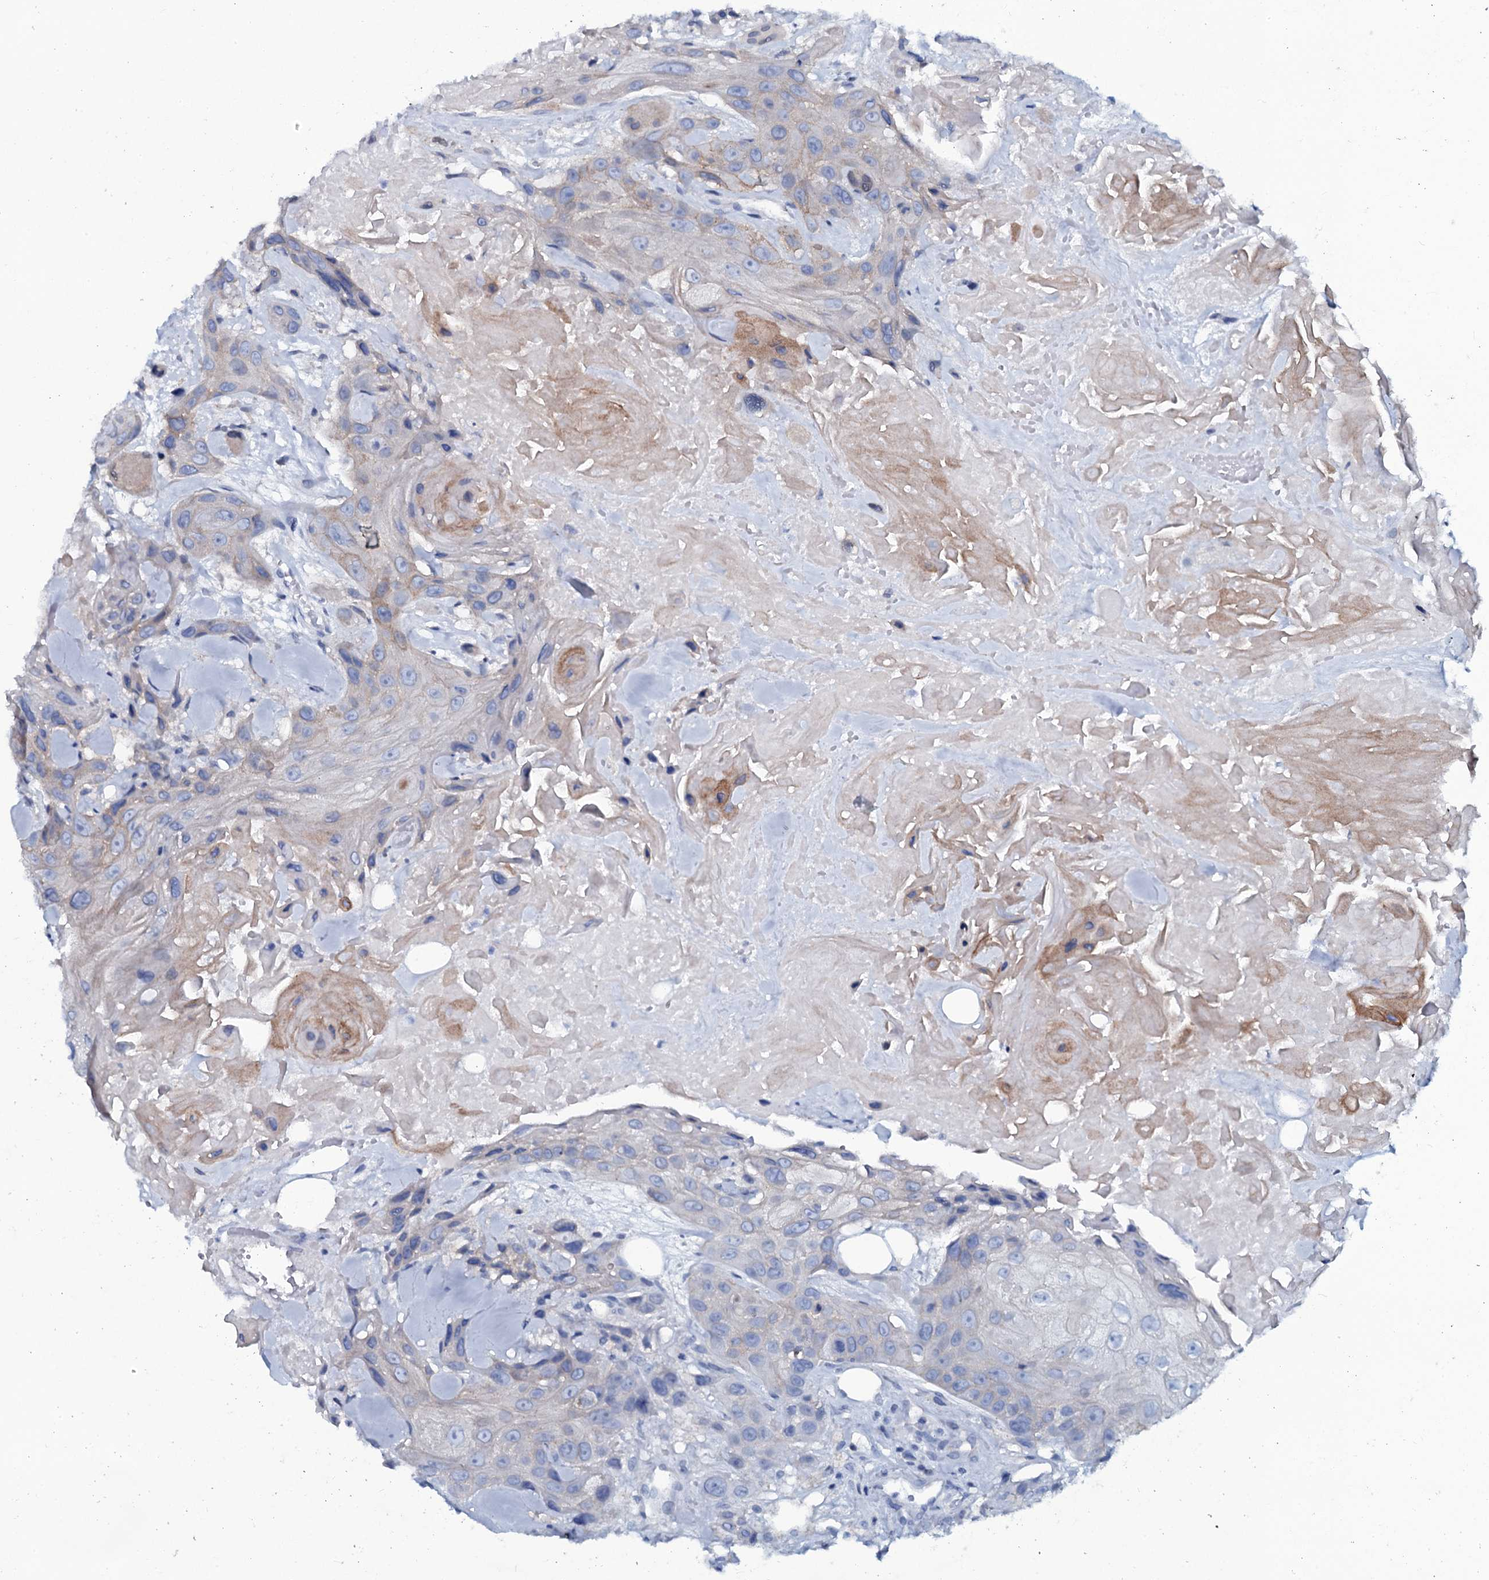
{"staining": {"intensity": "moderate", "quantity": "<25%", "location": "cytoplasmic/membranous"}, "tissue": "head and neck cancer", "cell_type": "Tumor cells", "image_type": "cancer", "snomed": [{"axis": "morphology", "description": "Squamous cell carcinoma, NOS"}, {"axis": "topography", "description": "Head-Neck"}], "caption": "Immunohistochemistry micrograph of neoplastic tissue: human head and neck cancer stained using IHC exhibits low levels of moderate protein expression localized specifically in the cytoplasmic/membranous of tumor cells, appearing as a cytoplasmic/membranous brown color.", "gene": "SLC4A7", "patient": {"sex": "male", "age": 81}}